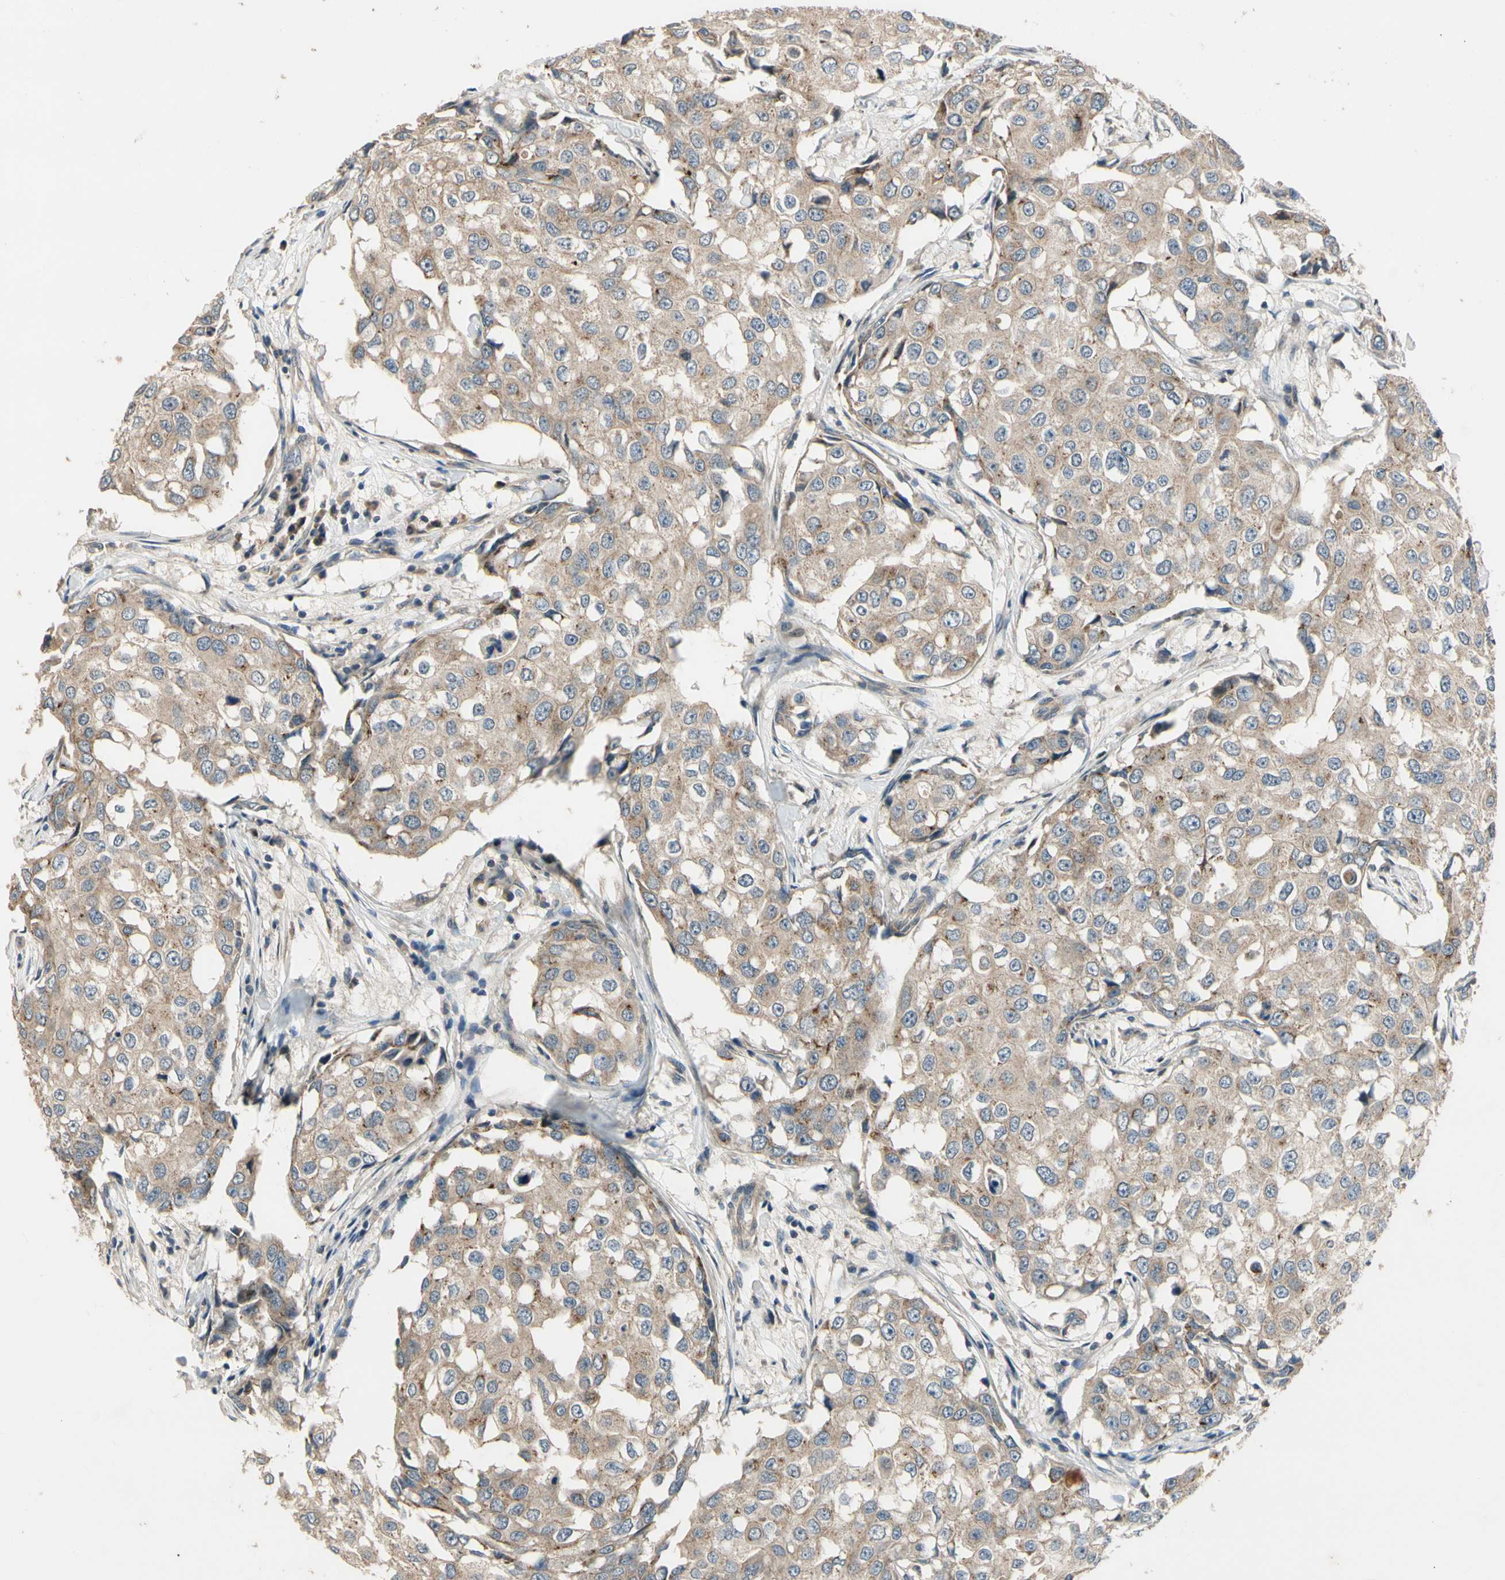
{"staining": {"intensity": "weak", "quantity": ">75%", "location": "cytoplasmic/membranous"}, "tissue": "breast cancer", "cell_type": "Tumor cells", "image_type": "cancer", "snomed": [{"axis": "morphology", "description": "Duct carcinoma"}, {"axis": "topography", "description": "Breast"}], "caption": "Immunohistochemistry photomicrograph of neoplastic tissue: infiltrating ductal carcinoma (breast) stained using immunohistochemistry (IHC) exhibits low levels of weak protein expression localized specifically in the cytoplasmic/membranous of tumor cells, appearing as a cytoplasmic/membranous brown color.", "gene": "ALKBH3", "patient": {"sex": "female", "age": 27}}